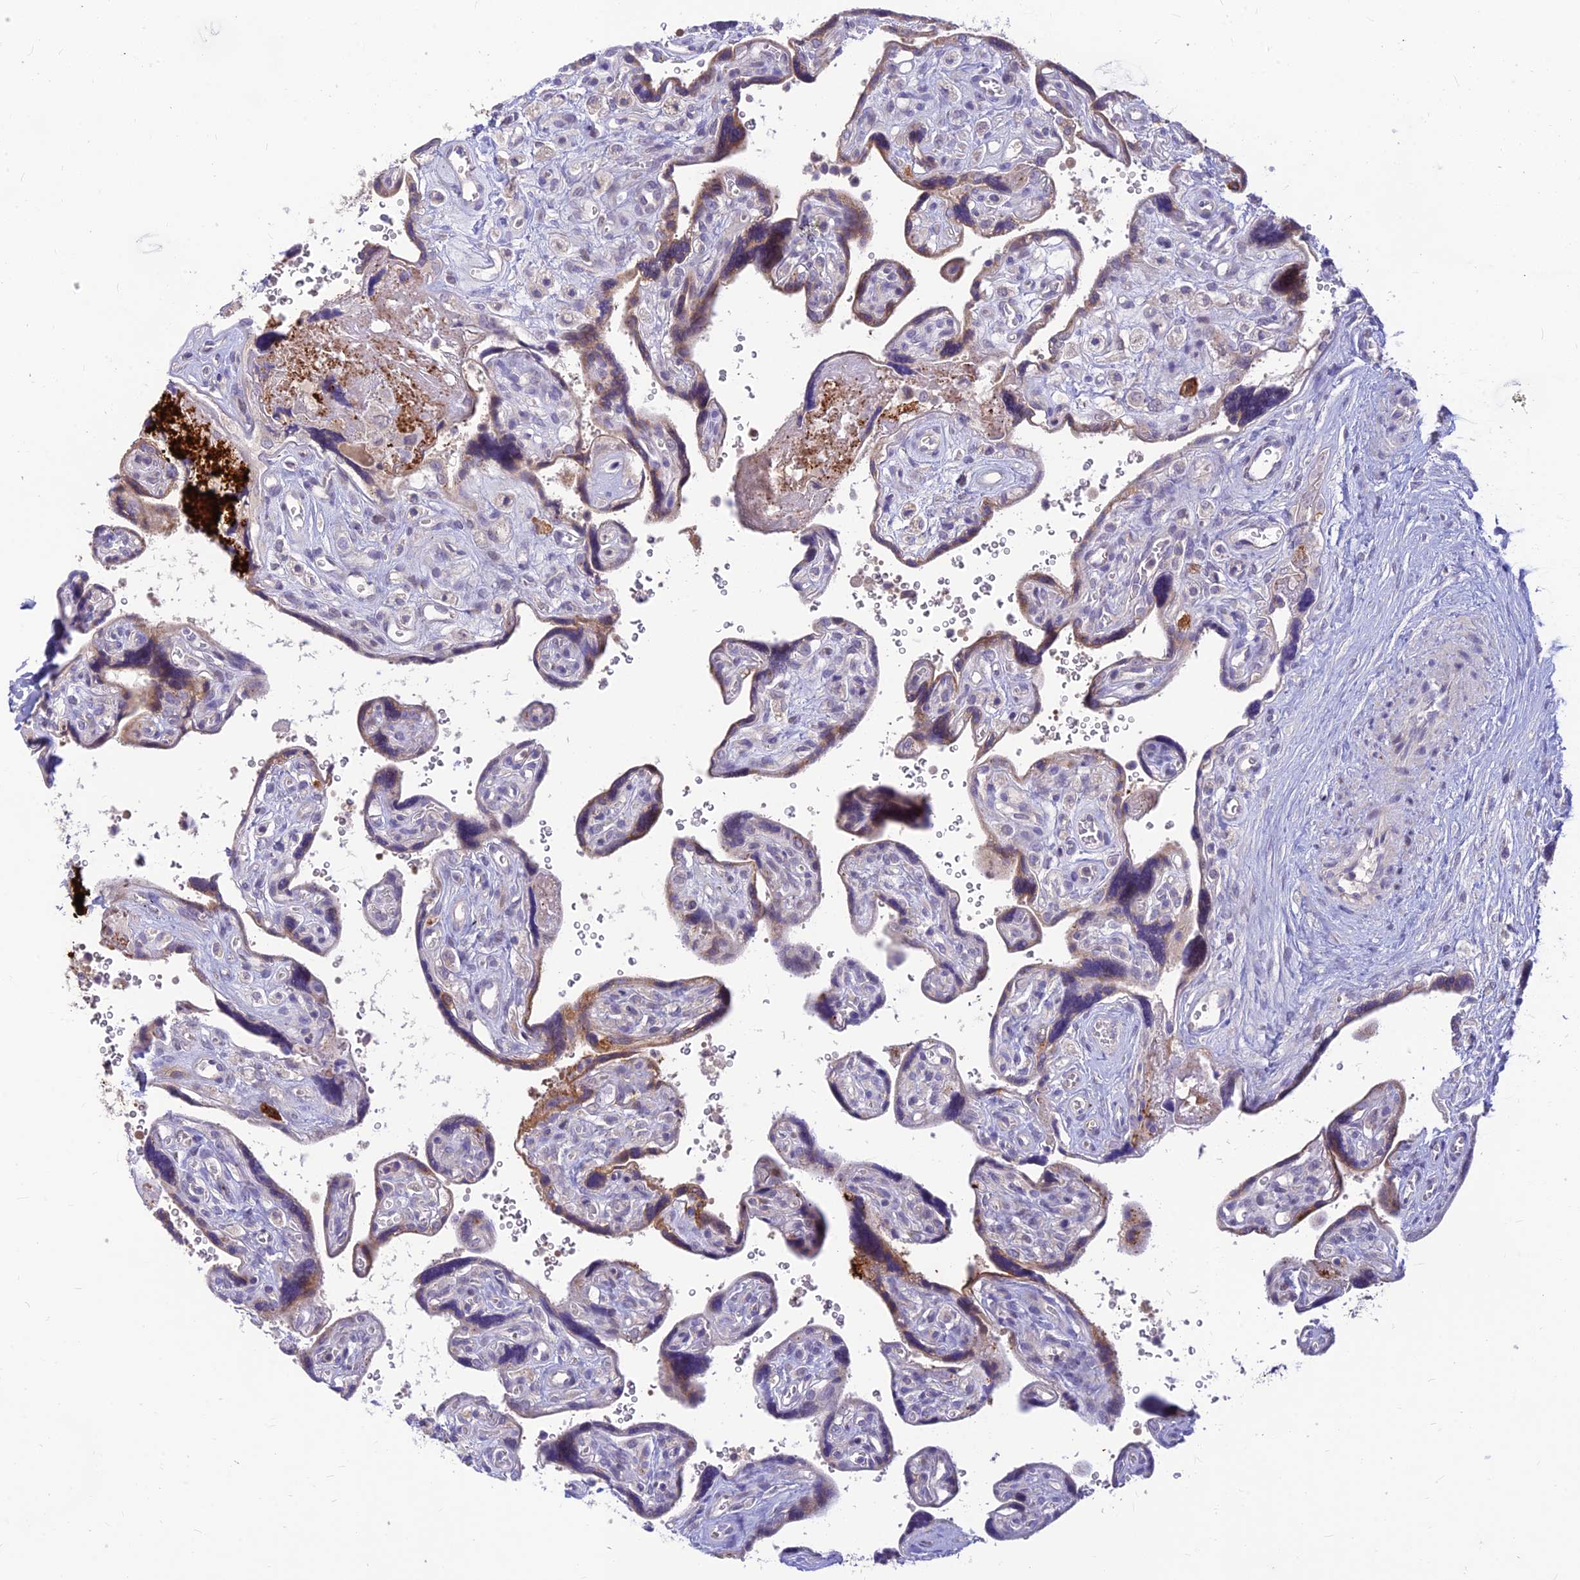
{"staining": {"intensity": "negative", "quantity": "none", "location": "none"}, "tissue": "placenta", "cell_type": "Decidual cells", "image_type": "normal", "snomed": [{"axis": "morphology", "description": "Normal tissue, NOS"}, {"axis": "topography", "description": "Placenta"}], "caption": "IHC histopathology image of unremarkable human placenta stained for a protein (brown), which exhibits no expression in decidual cells.", "gene": "ASPDH", "patient": {"sex": "female", "age": 39}}